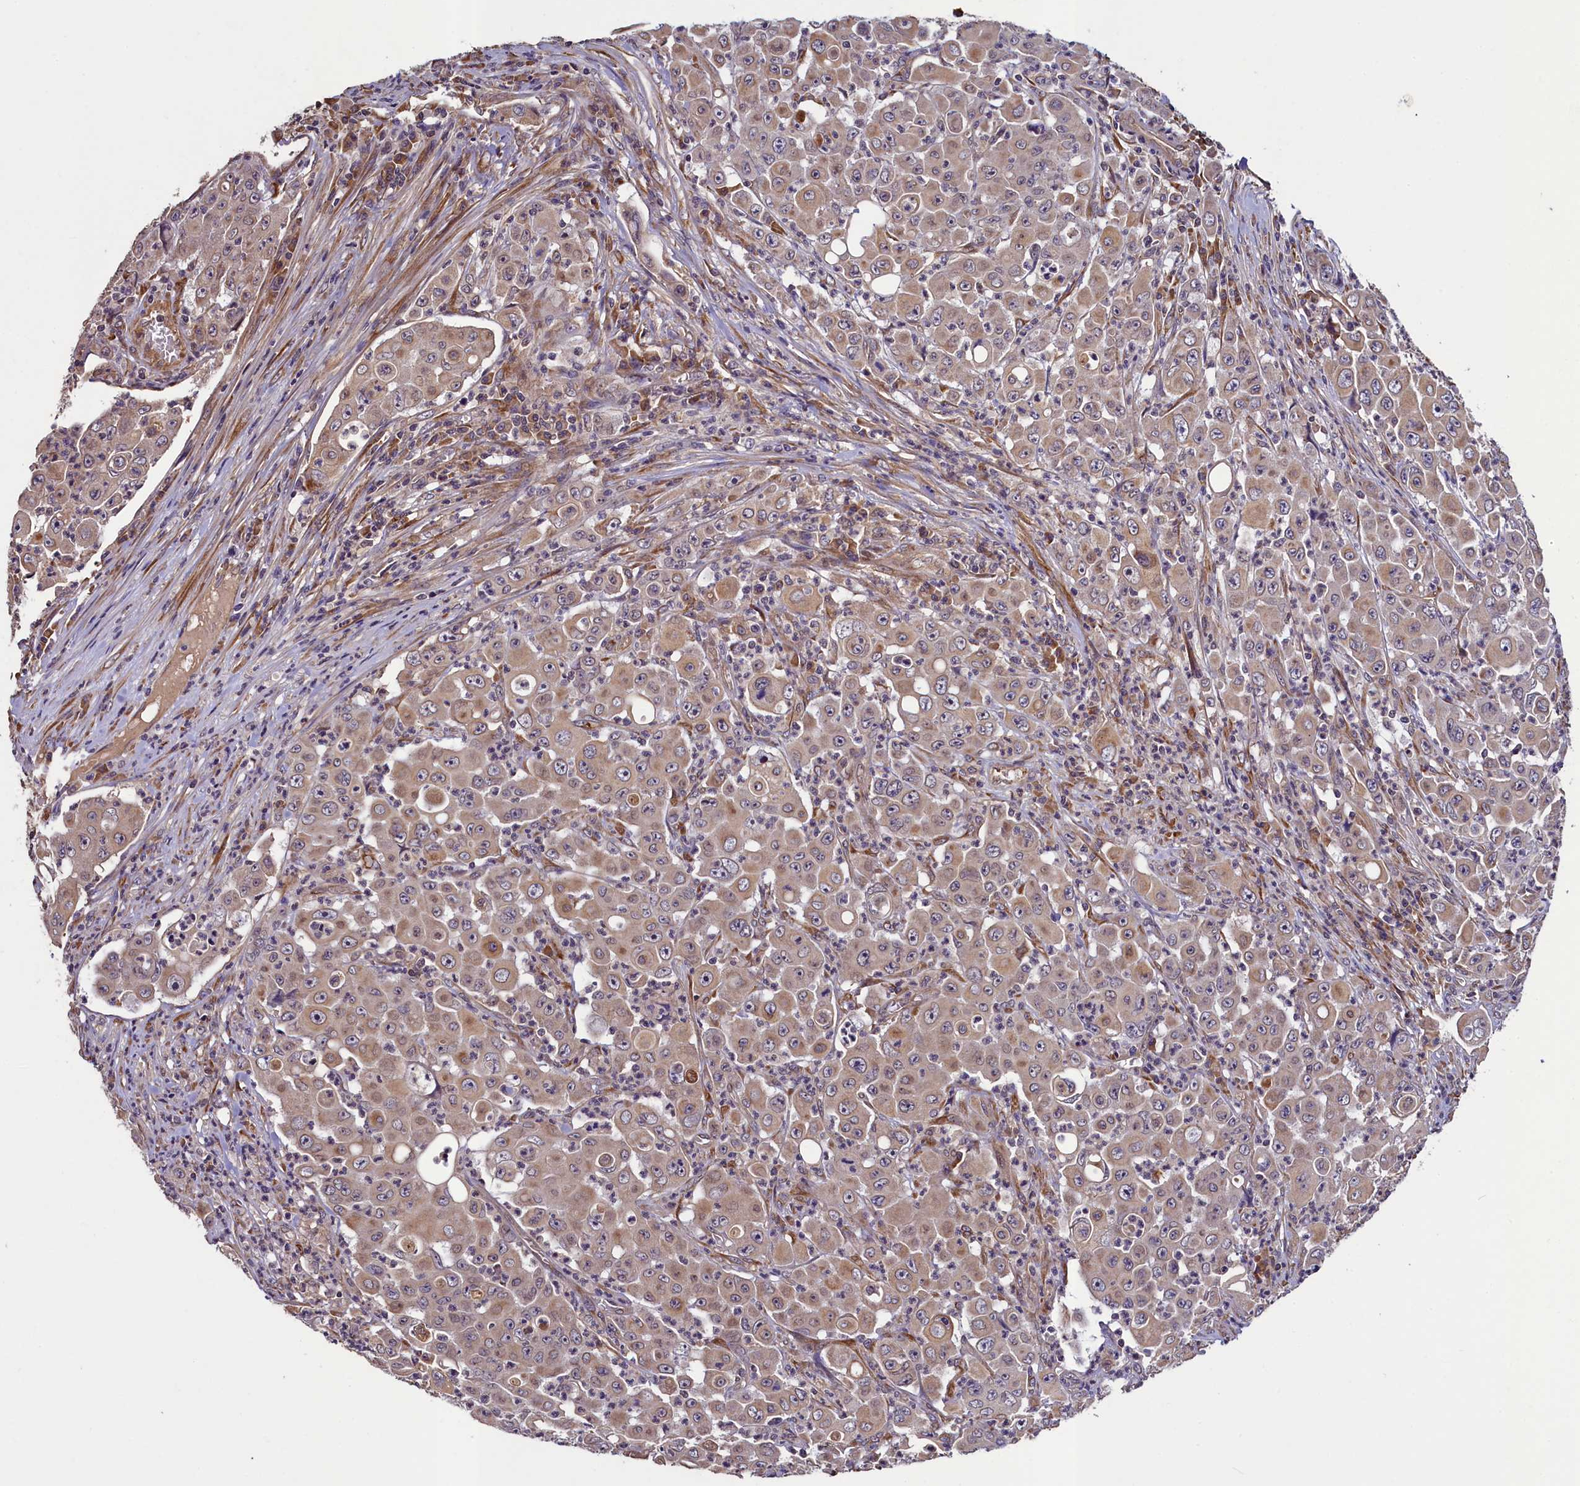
{"staining": {"intensity": "weak", "quantity": ">75%", "location": "cytoplasmic/membranous"}, "tissue": "colorectal cancer", "cell_type": "Tumor cells", "image_type": "cancer", "snomed": [{"axis": "morphology", "description": "Adenocarcinoma, NOS"}, {"axis": "topography", "description": "Colon"}], "caption": "A brown stain highlights weak cytoplasmic/membranous staining of a protein in colorectal adenocarcinoma tumor cells. The staining was performed using DAB to visualize the protein expression in brown, while the nuclei were stained in blue with hematoxylin (Magnification: 20x).", "gene": "CCDC102A", "patient": {"sex": "male", "age": 51}}